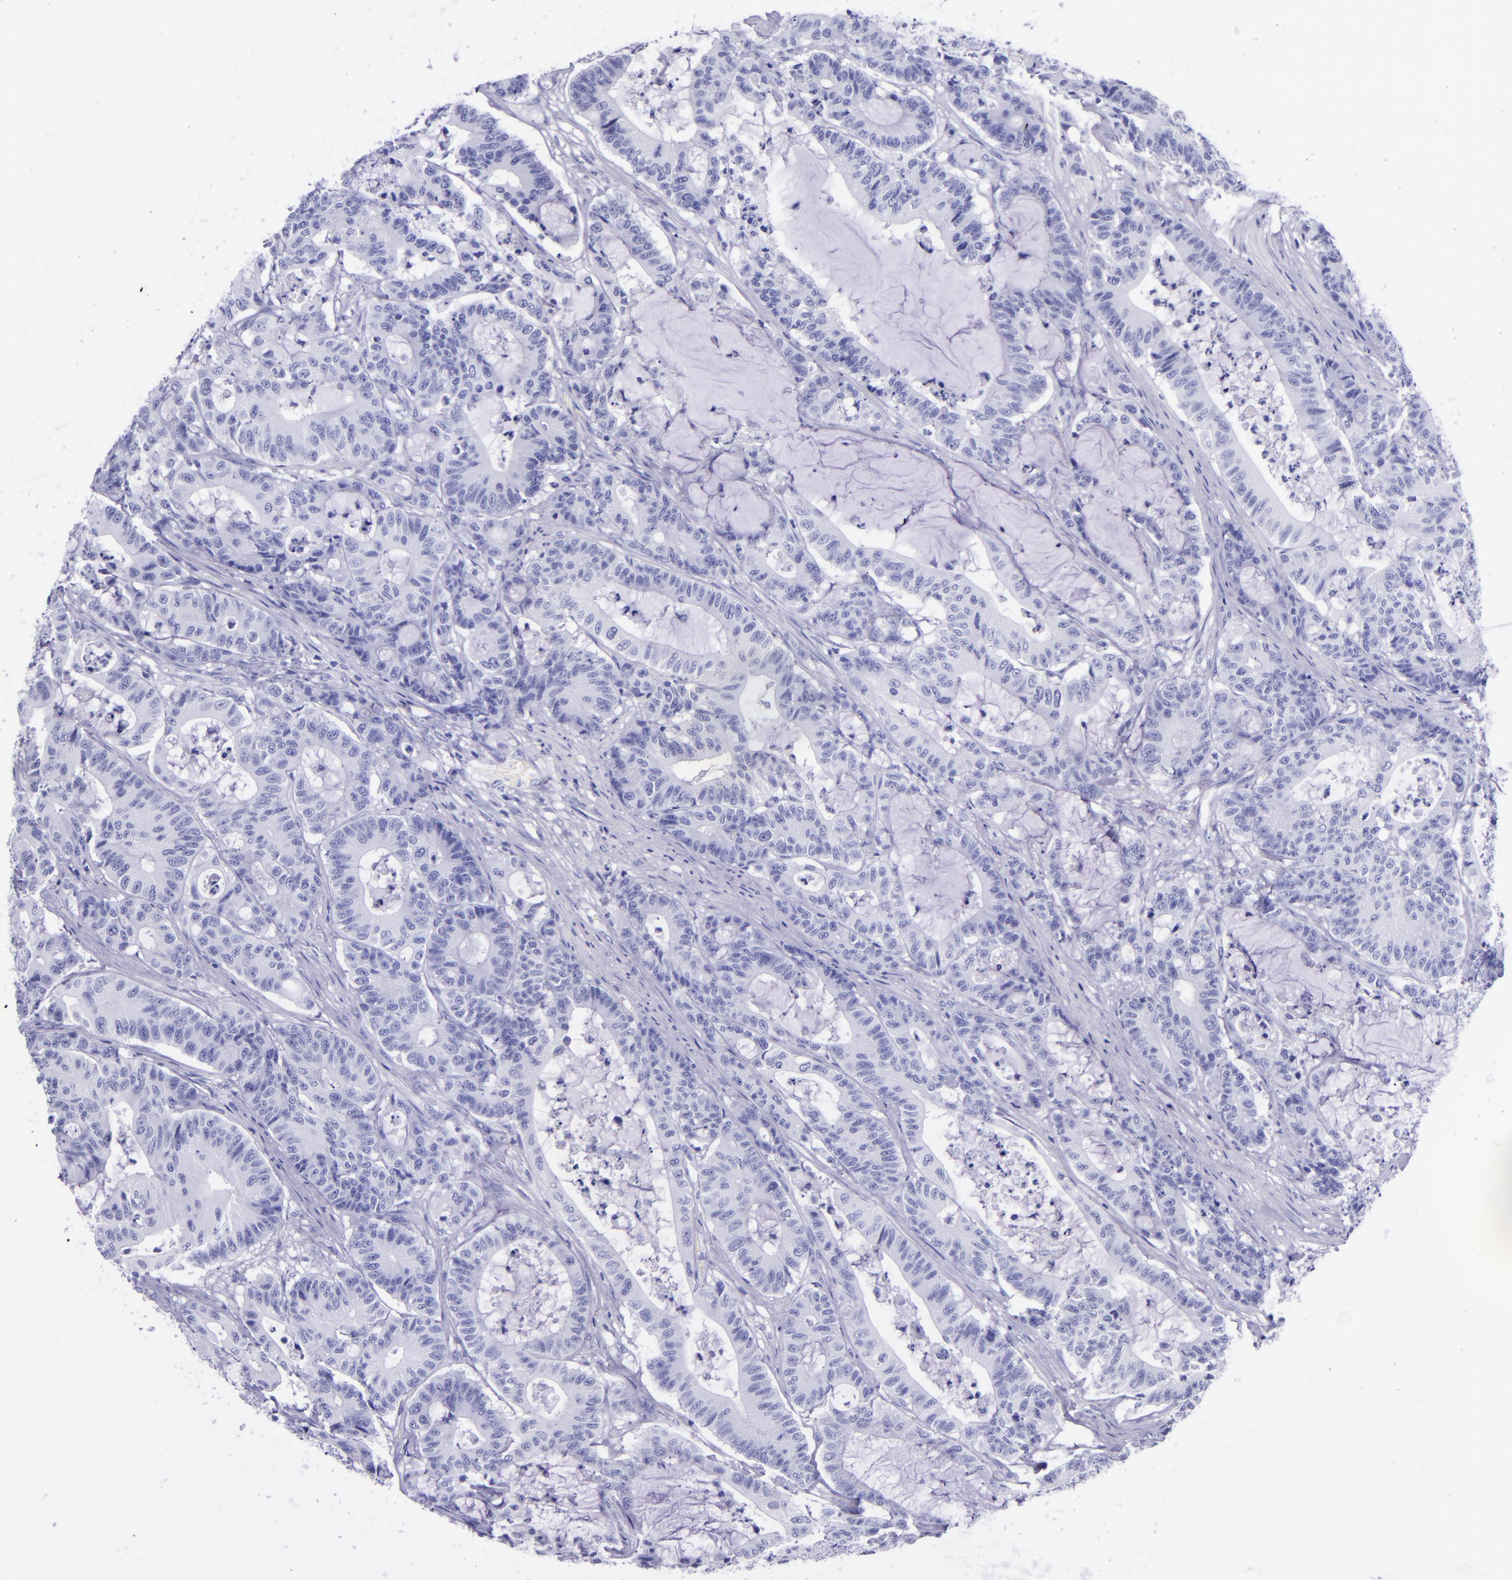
{"staining": {"intensity": "negative", "quantity": "none", "location": "none"}, "tissue": "colorectal cancer", "cell_type": "Tumor cells", "image_type": "cancer", "snomed": [{"axis": "morphology", "description": "Adenocarcinoma, NOS"}, {"axis": "topography", "description": "Colon"}], "caption": "The photomicrograph shows no significant positivity in tumor cells of adenocarcinoma (colorectal).", "gene": "MBP", "patient": {"sex": "female", "age": 84}}